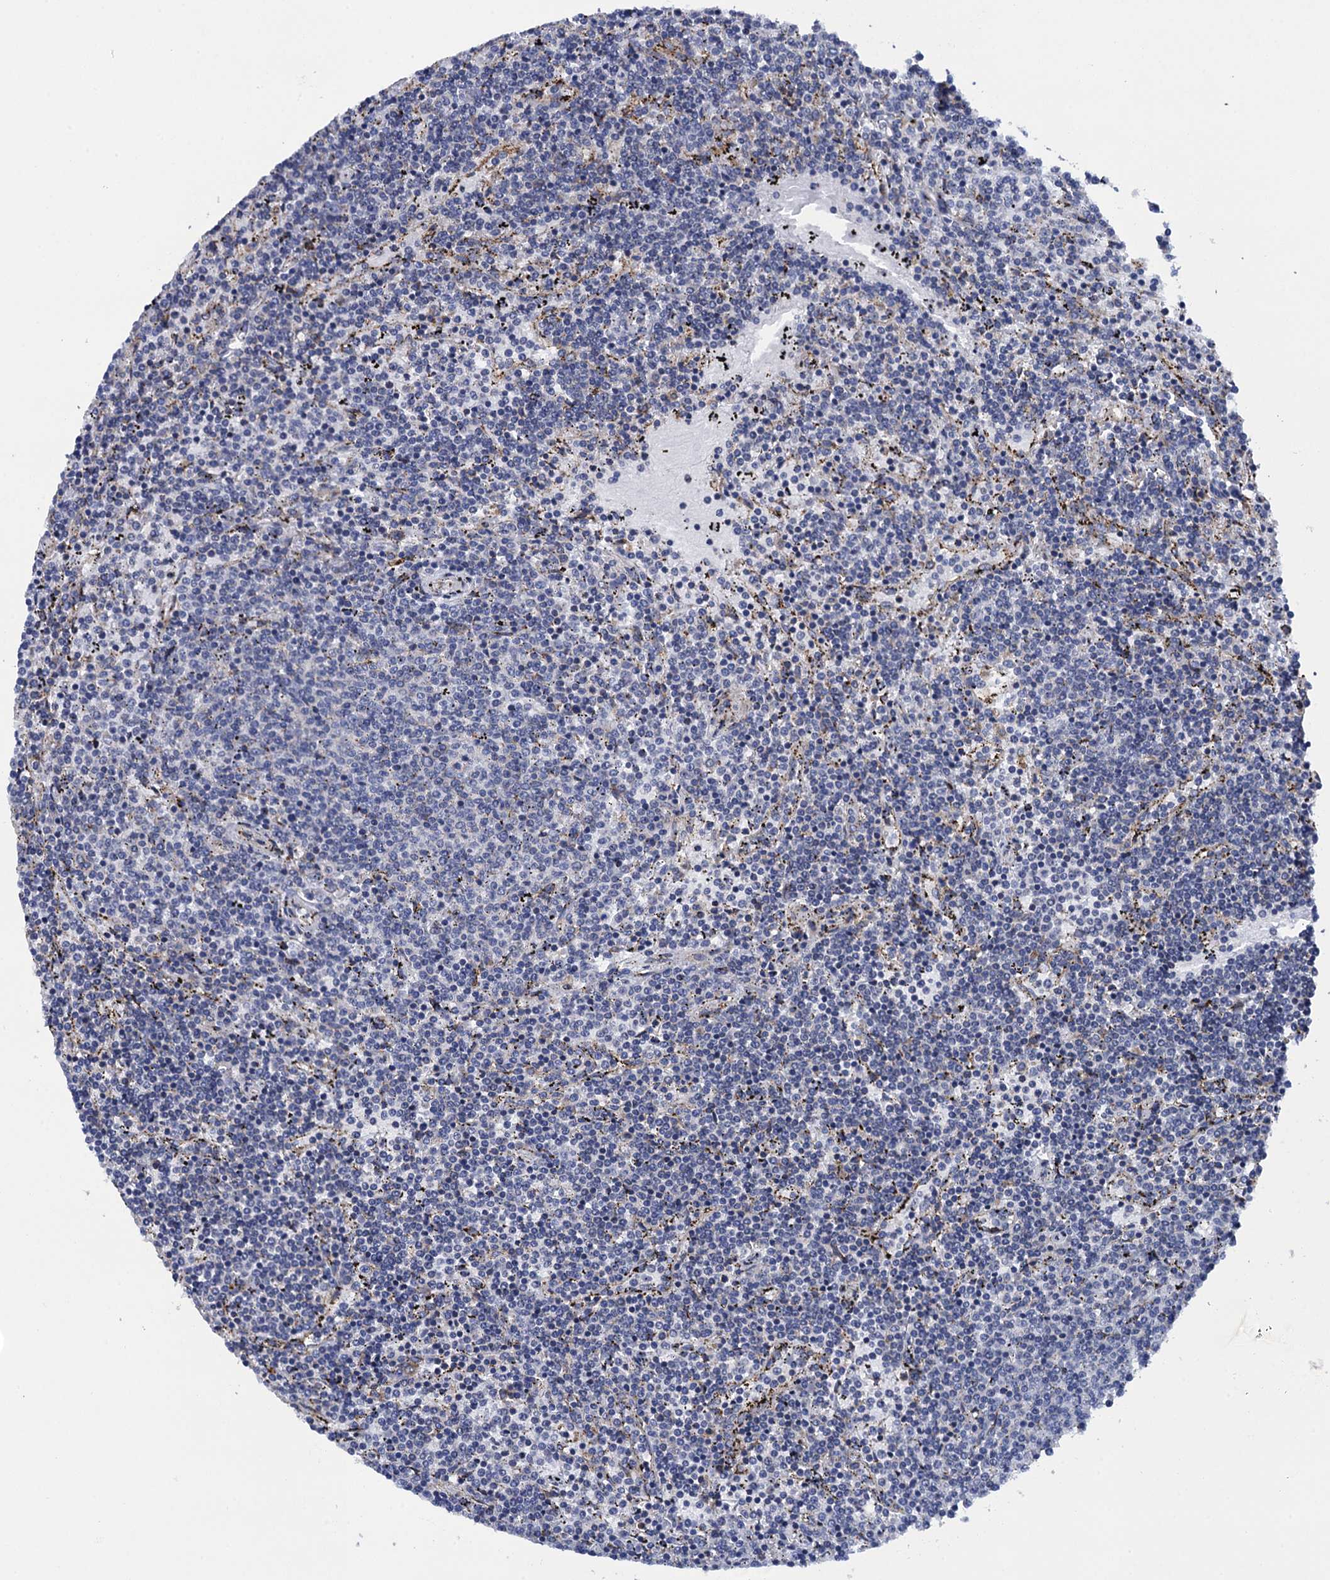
{"staining": {"intensity": "negative", "quantity": "none", "location": "none"}, "tissue": "lymphoma", "cell_type": "Tumor cells", "image_type": "cancer", "snomed": [{"axis": "morphology", "description": "Malignant lymphoma, non-Hodgkin's type, Low grade"}, {"axis": "topography", "description": "Spleen"}], "caption": "Immunohistochemistry histopathology image of neoplastic tissue: lymphoma stained with DAB shows no significant protein expression in tumor cells.", "gene": "POGLUT3", "patient": {"sex": "female", "age": 50}}